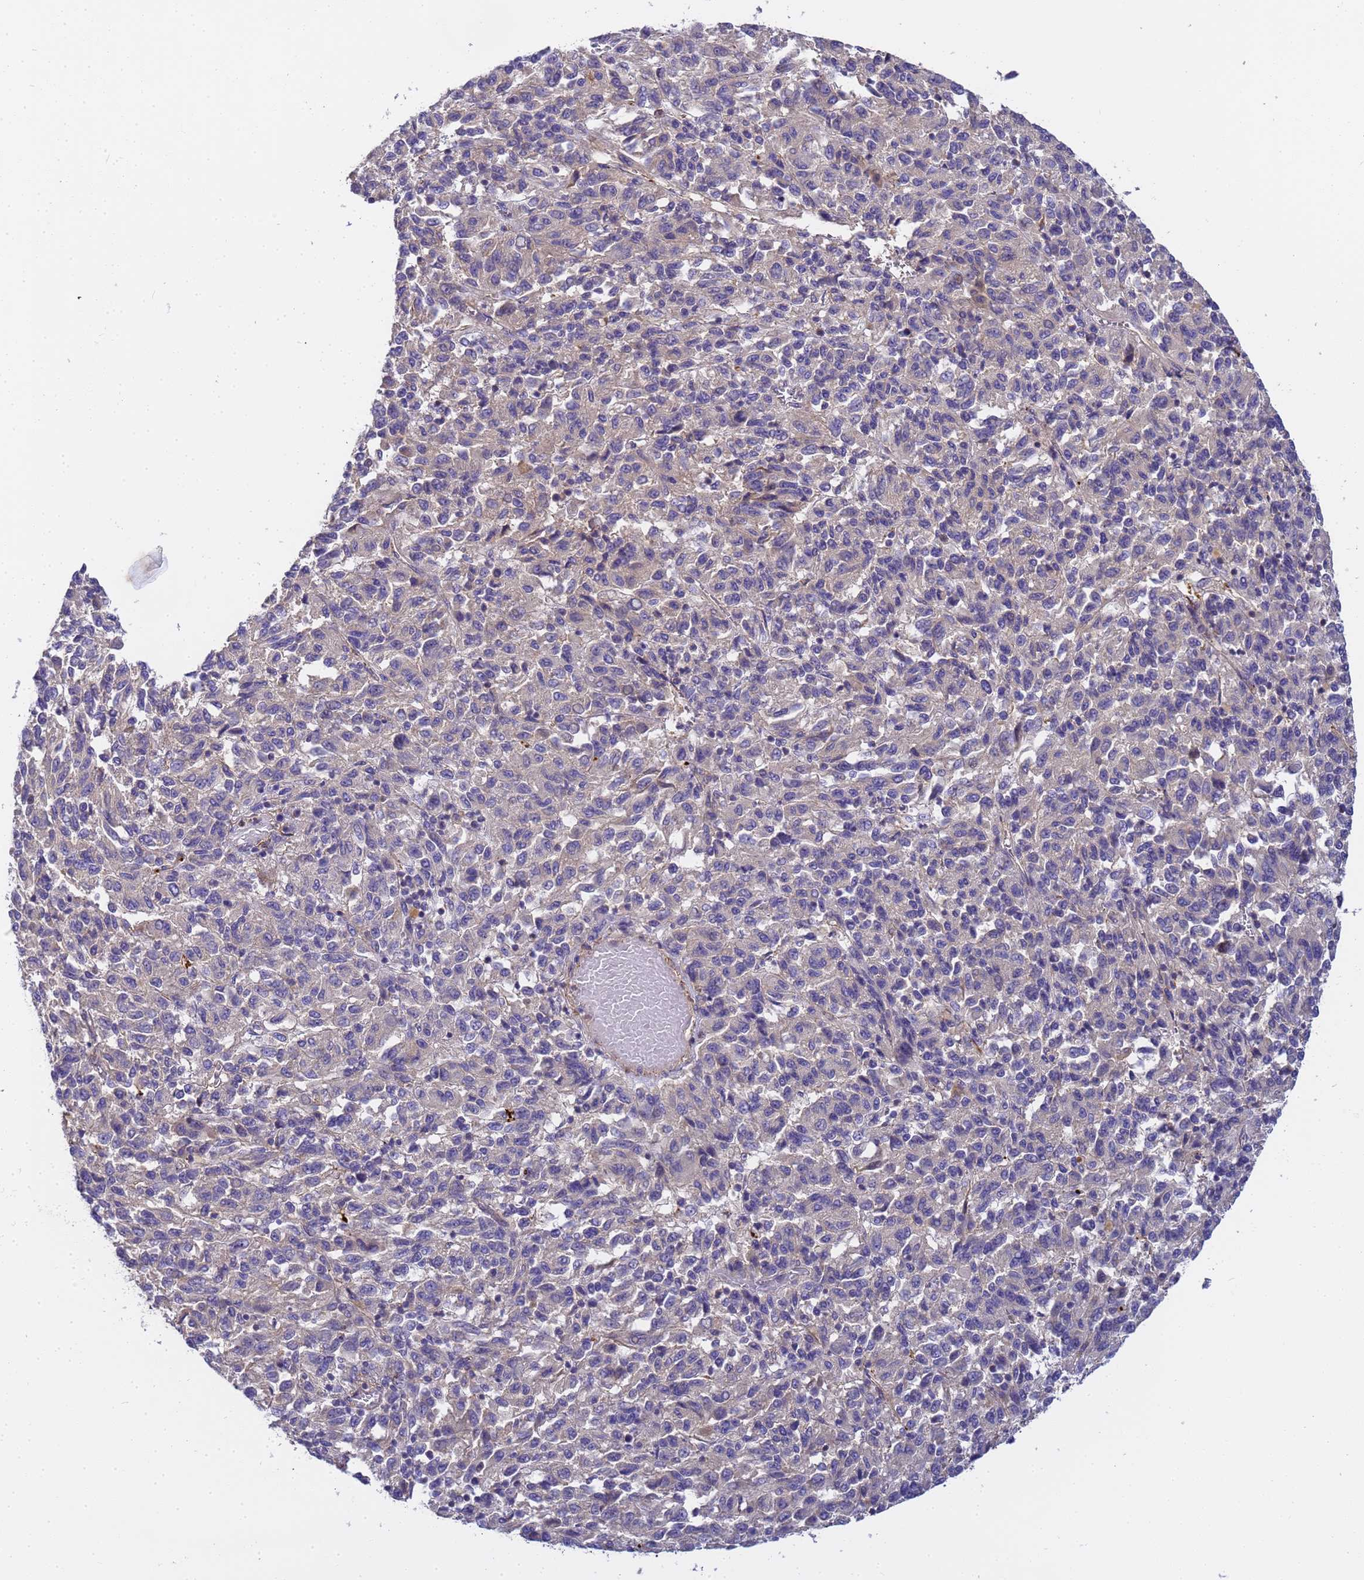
{"staining": {"intensity": "negative", "quantity": "none", "location": "none"}, "tissue": "melanoma", "cell_type": "Tumor cells", "image_type": "cancer", "snomed": [{"axis": "morphology", "description": "Malignant melanoma, Metastatic site"}, {"axis": "topography", "description": "Lung"}], "caption": "Immunohistochemistry (IHC) photomicrograph of malignant melanoma (metastatic site) stained for a protein (brown), which reveals no positivity in tumor cells. (DAB immunohistochemistry (IHC) visualized using brightfield microscopy, high magnification).", "gene": "MYL12A", "patient": {"sex": "male", "age": 64}}